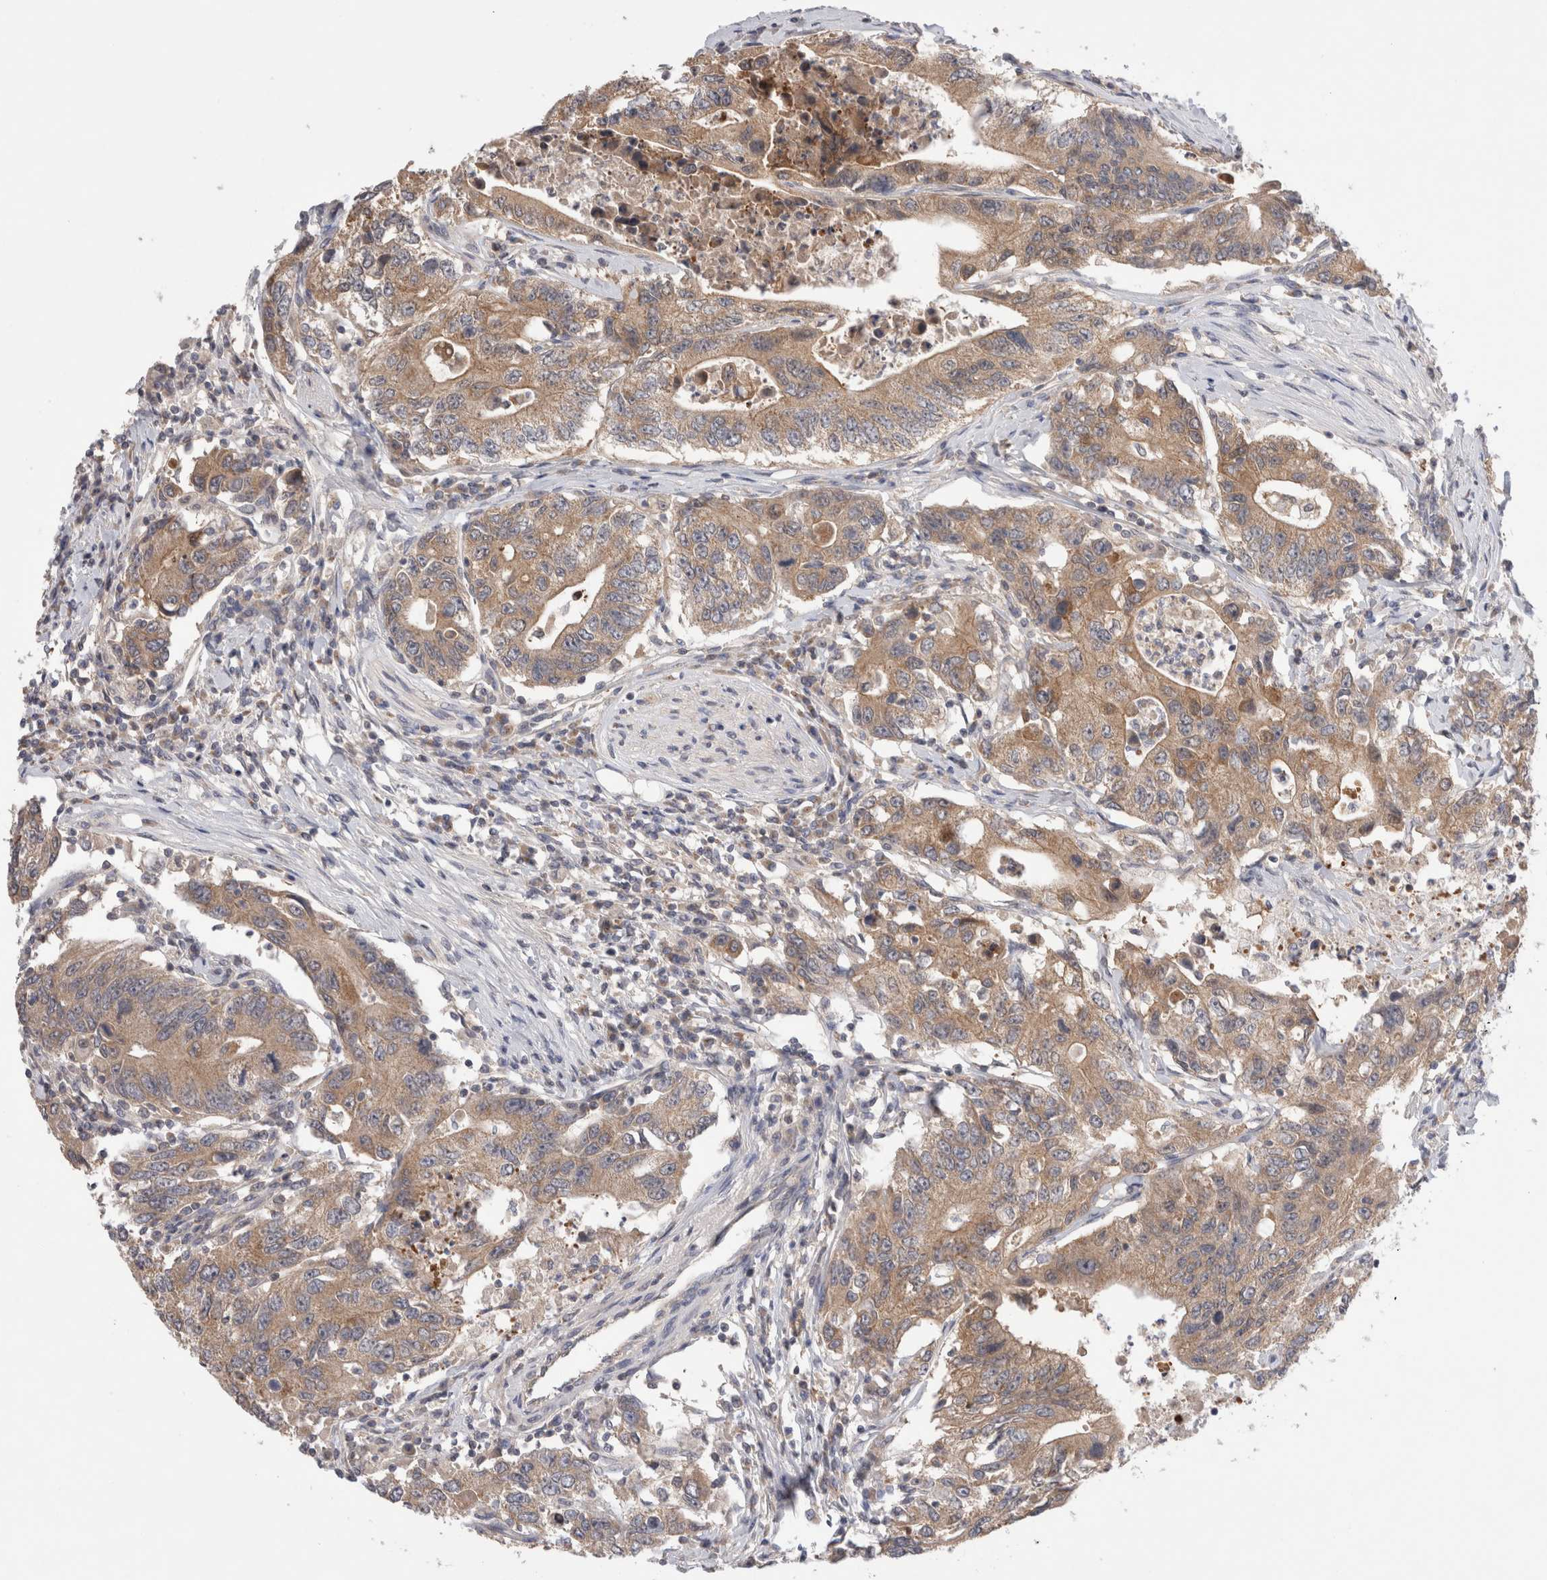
{"staining": {"intensity": "moderate", "quantity": ">75%", "location": "cytoplasmic/membranous"}, "tissue": "colorectal cancer", "cell_type": "Tumor cells", "image_type": "cancer", "snomed": [{"axis": "morphology", "description": "Adenocarcinoma, NOS"}, {"axis": "topography", "description": "Colon"}], "caption": "There is medium levels of moderate cytoplasmic/membranous positivity in tumor cells of adenocarcinoma (colorectal), as demonstrated by immunohistochemical staining (brown color).", "gene": "IFT74", "patient": {"sex": "female", "age": 77}}